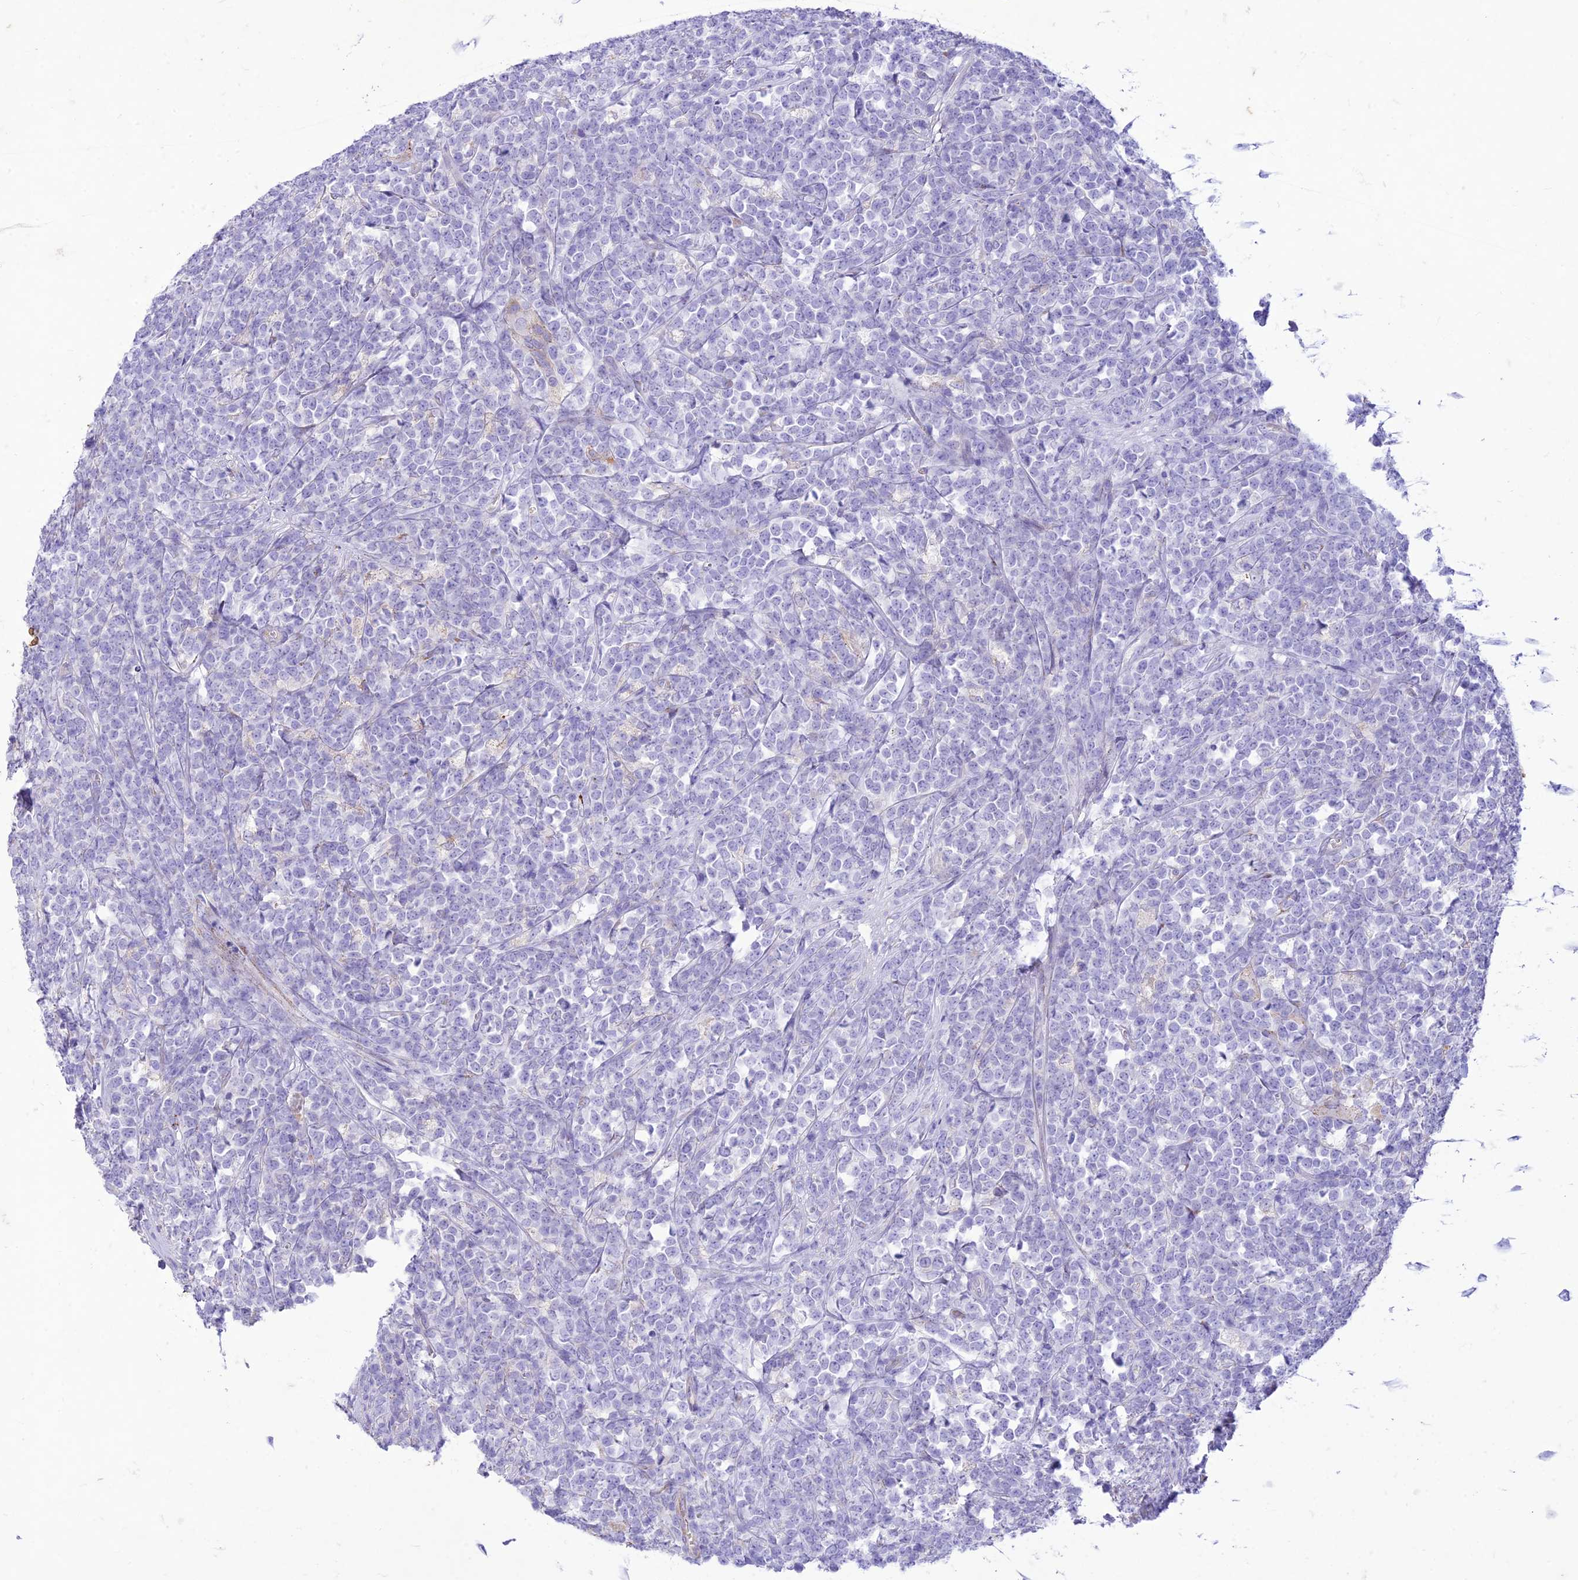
{"staining": {"intensity": "negative", "quantity": "none", "location": "none"}, "tissue": "lymphoma", "cell_type": "Tumor cells", "image_type": "cancer", "snomed": [{"axis": "morphology", "description": "Malignant lymphoma, non-Hodgkin's type, High grade"}, {"axis": "topography", "description": "Small intestine"}], "caption": "Lymphoma was stained to show a protein in brown. There is no significant staining in tumor cells. The staining is performed using DAB brown chromogen with nuclei counter-stained in using hematoxylin.", "gene": "SLC13A5", "patient": {"sex": "male", "age": 8}}